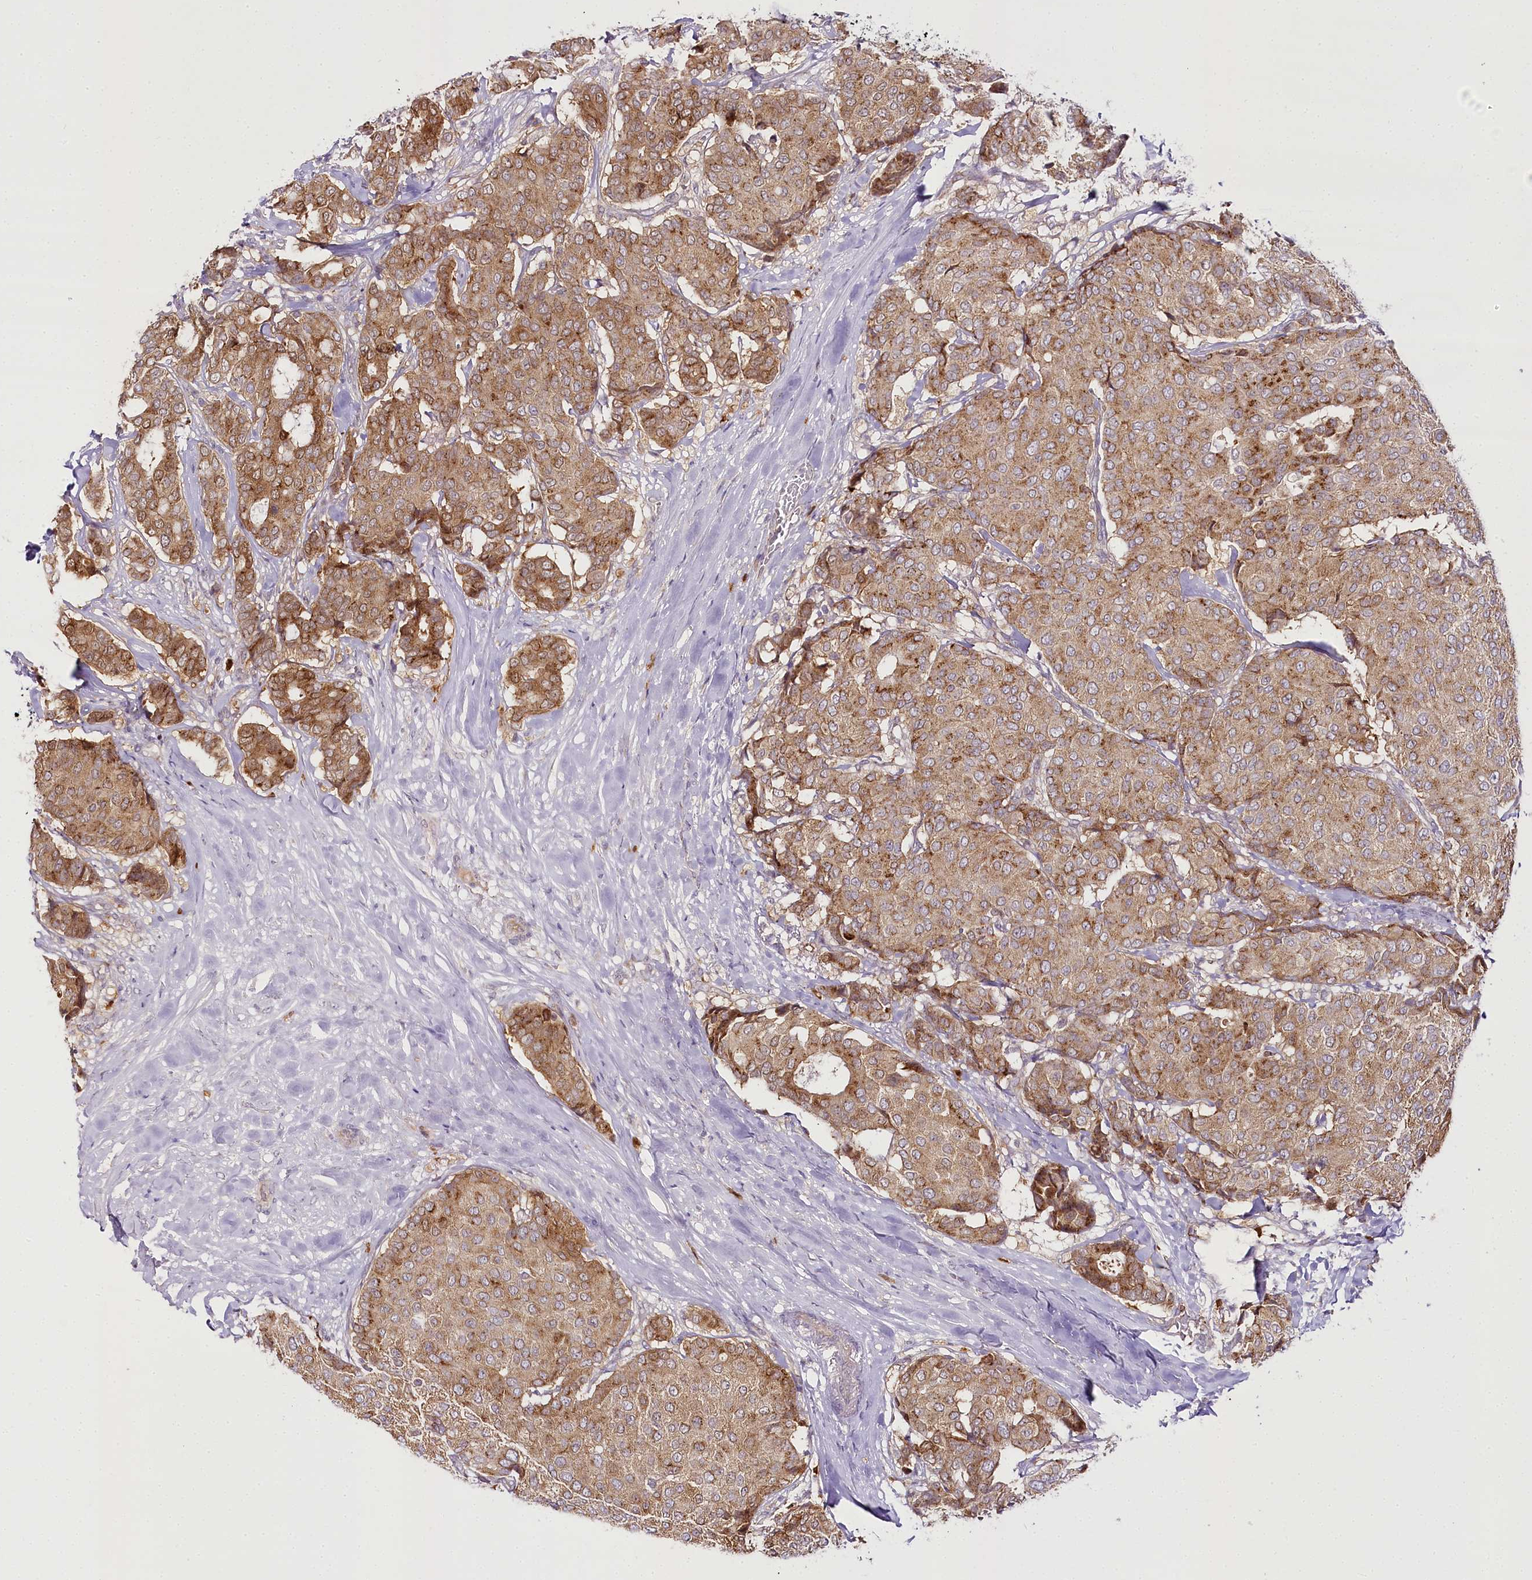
{"staining": {"intensity": "moderate", "quantity": ">75%", "location": "cytoplasmic/membranous"}, "tissue": "breast cancer", "cell_type": "Tumor cells", "image_type": "cancer", "snomed": [{"axis": "morphology", "description": "Duct carcinoma"}, {"axis": "topography", "description": "Breast"}], "caption": "Immunohistochemistry (IHC) of human breast intraductal carcinoma reveals medium levels of moderate cytoplasmic/membranous staining in approximately >75% of tumor cells. The protein is shown in brown color, while the nuclei are stained blue.", "gene": "VWA5A", "patient": {"sex": "female", "age": 75}}